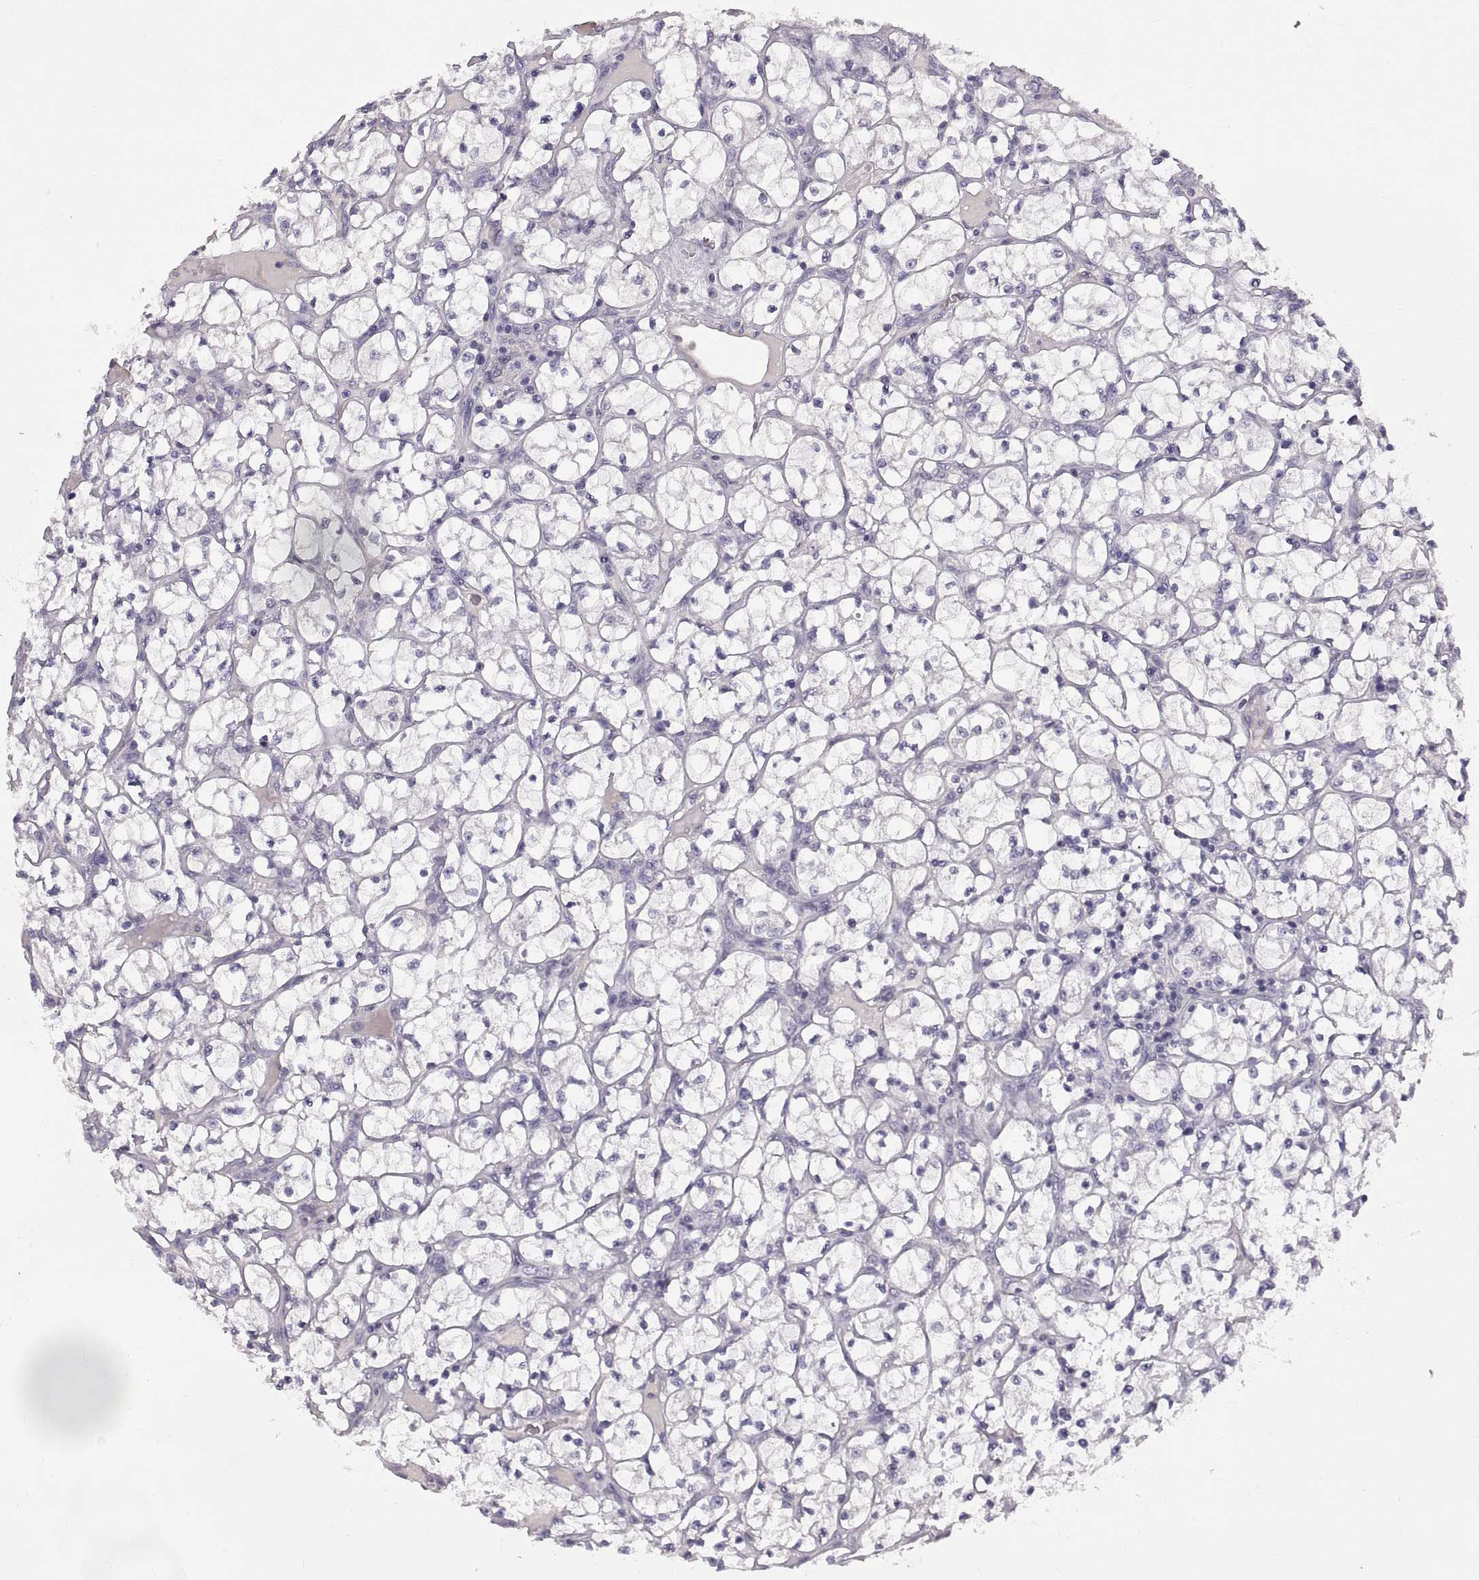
{"staining": {"intensity": "negative", "quantity": "none", "location": "none"}, "tissue": "renal cancer", "cell_type": "Tumor cells", "image_type": "cancer", "snomed": [{"axis": "morphology", "description": "Adenocarcinoma, NOS"}, {"axis": "topography", "description": "Kidney"}], "caption": "The image demonstrates no significant staining in tumor cells of adenocarcinoma (renal).", "gene": "WFDC8", "patient": {"sex": "female", "age": 64}}